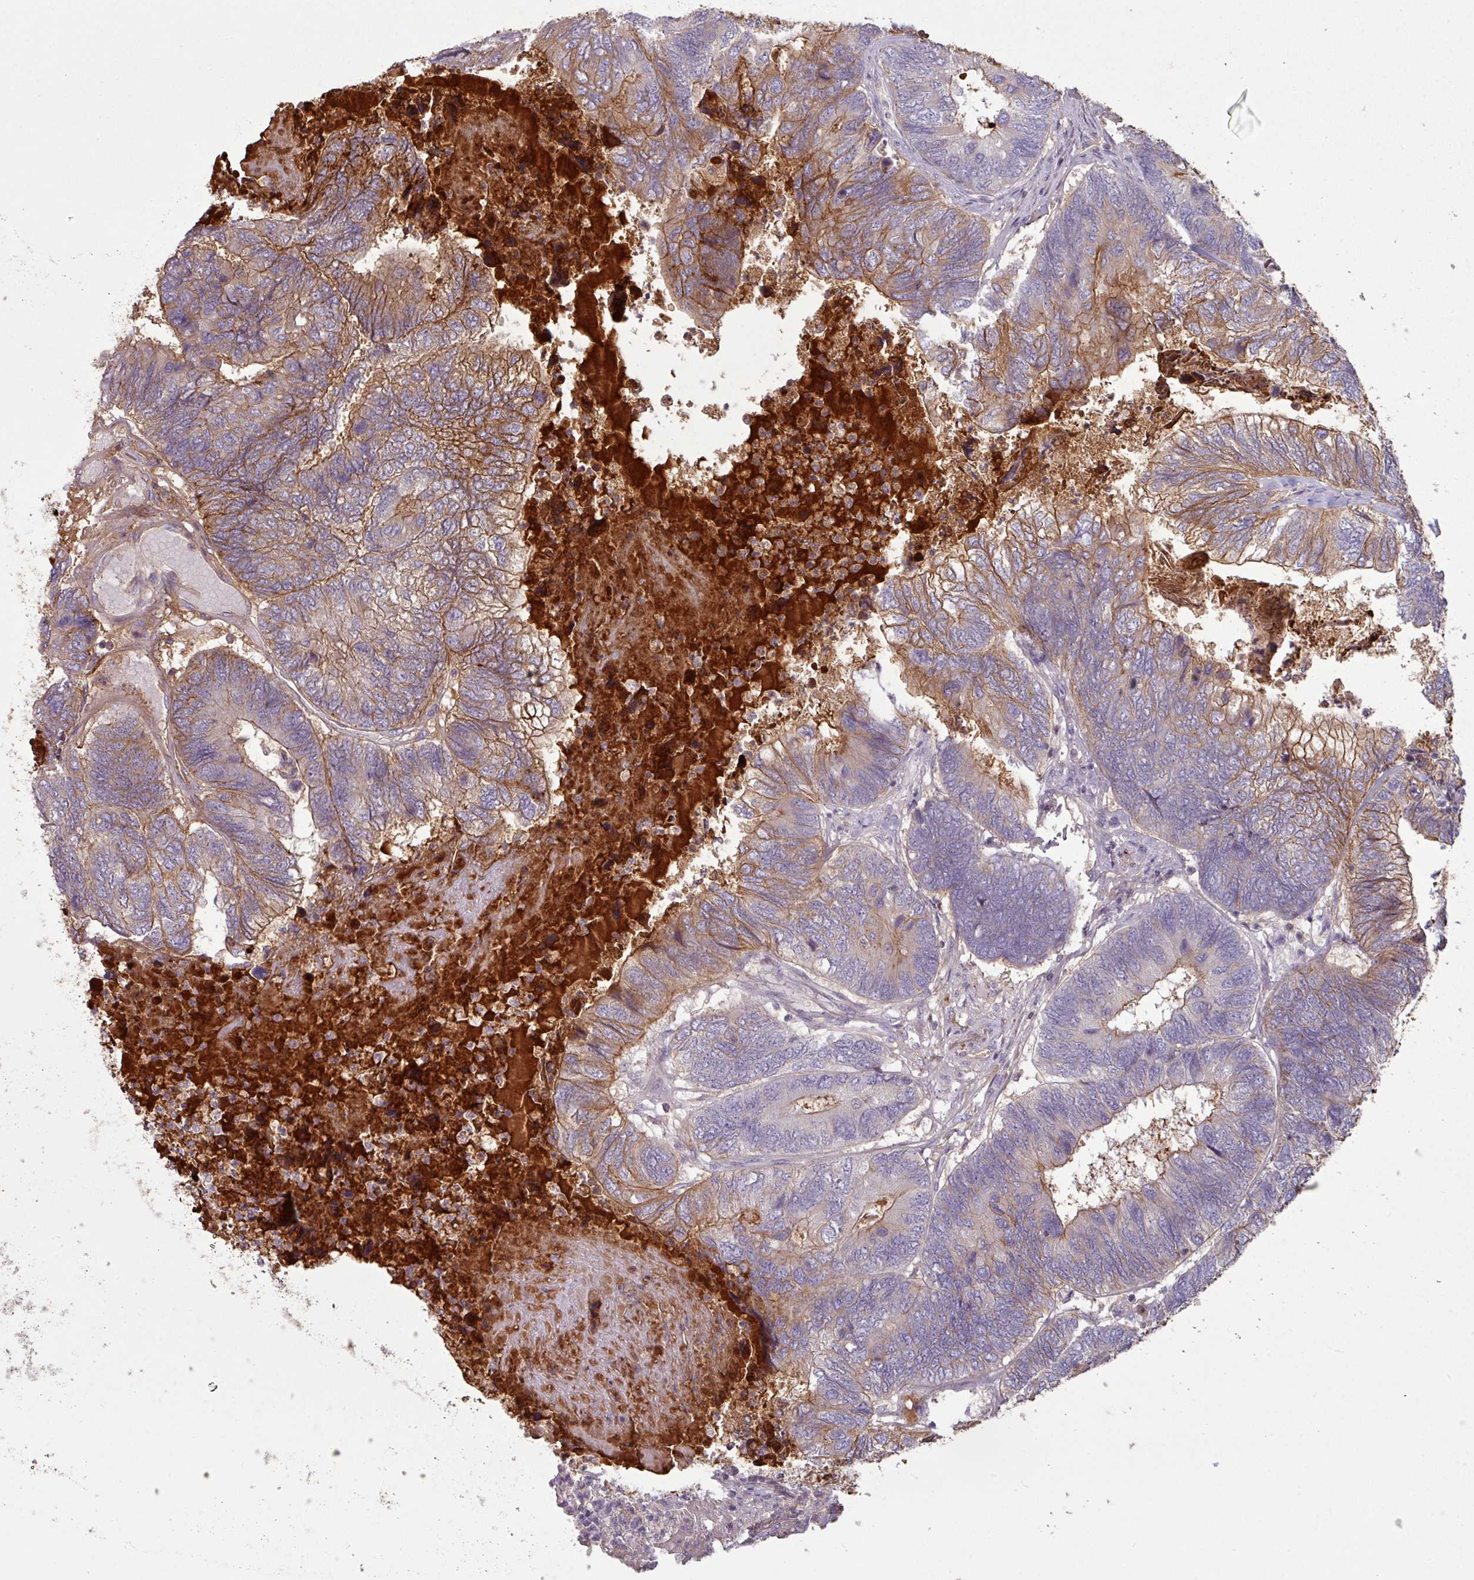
{"staining": {"intensity": "moderate", "quantity": "25%-75%", "location": "cytoplasmic/membranous"}, "tissue": "colorectal cancer", "cell_type": "Tumor cells", "image_type": "cancer", "snomed": [{"axis": "morphology", "description": "Adenocarcinoma, NOS"}, {"axis": "topography", "description": "Colon"}], "caption": "A histopathology image of human colorectal cancer (adenocarcinoma) stained for a protein displays moderate cytoplasmic/membranous brown staining in tumor cells. The protein is stained brown, and the nuclei are stained in blue (DAB IHC with brightfield microscopy, high magnification).", "gene": "C4B", "patient": {"sex": "female", "age": 67}}